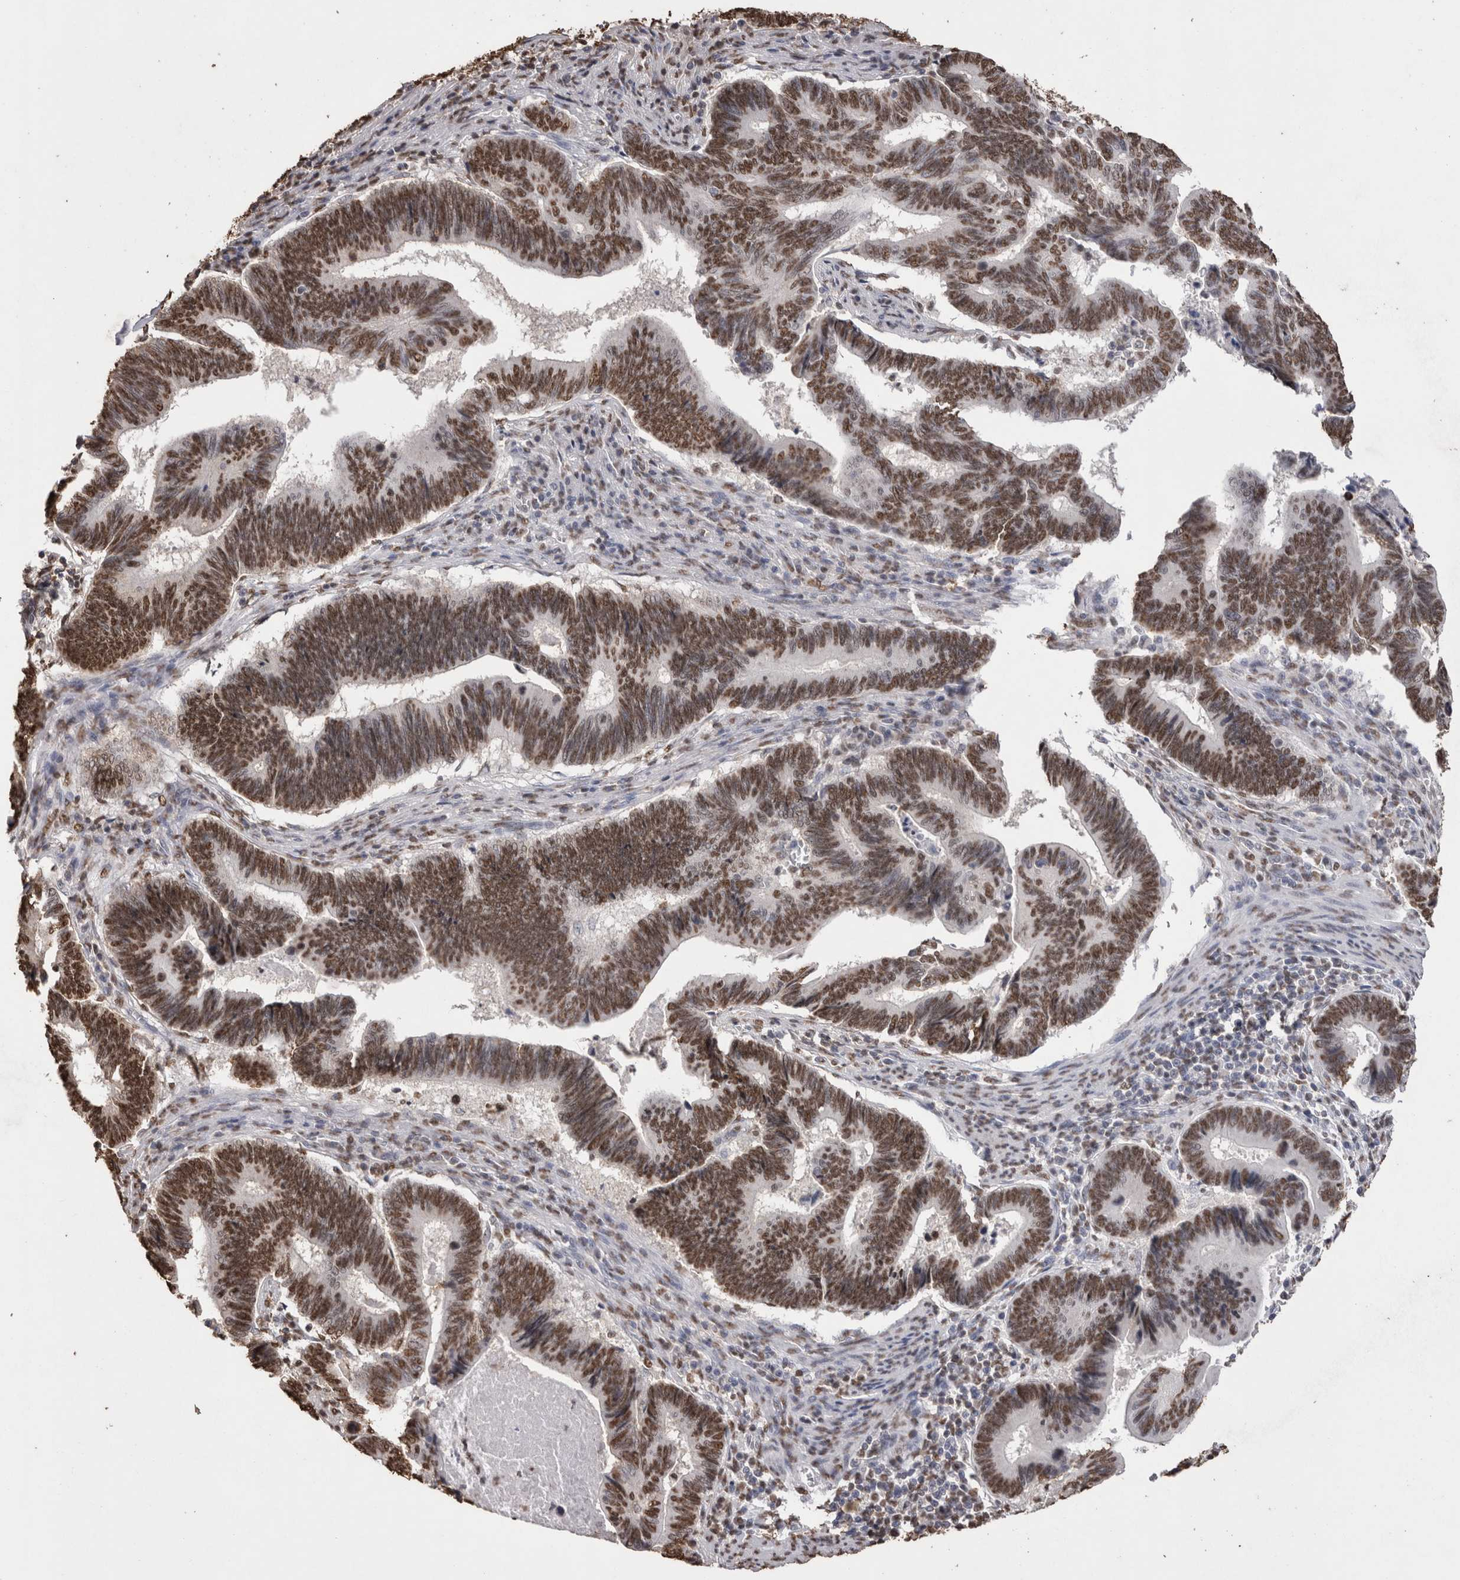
{"staining": {"intensity": "strong", "quantity": ">75%", "location": "nuclear"}, "tissue": "pancreatic cancer", "cell_type": "Tumor cells", "image_type": "cancer", "snomed": [{"axis": "morphology", "description": "Adenocarcinoma, NOS"}, {"axis": "topography", "description": "Pancreas"}], "caption": "A brown stain highlights strong nuclear expression of a protein in pancreatic cancer tumor cells. (Brightfield microscopy of DAB IHC at high magnification).", "gene": "NTHL1", "patient": {"sex": "female", "age": 70}}